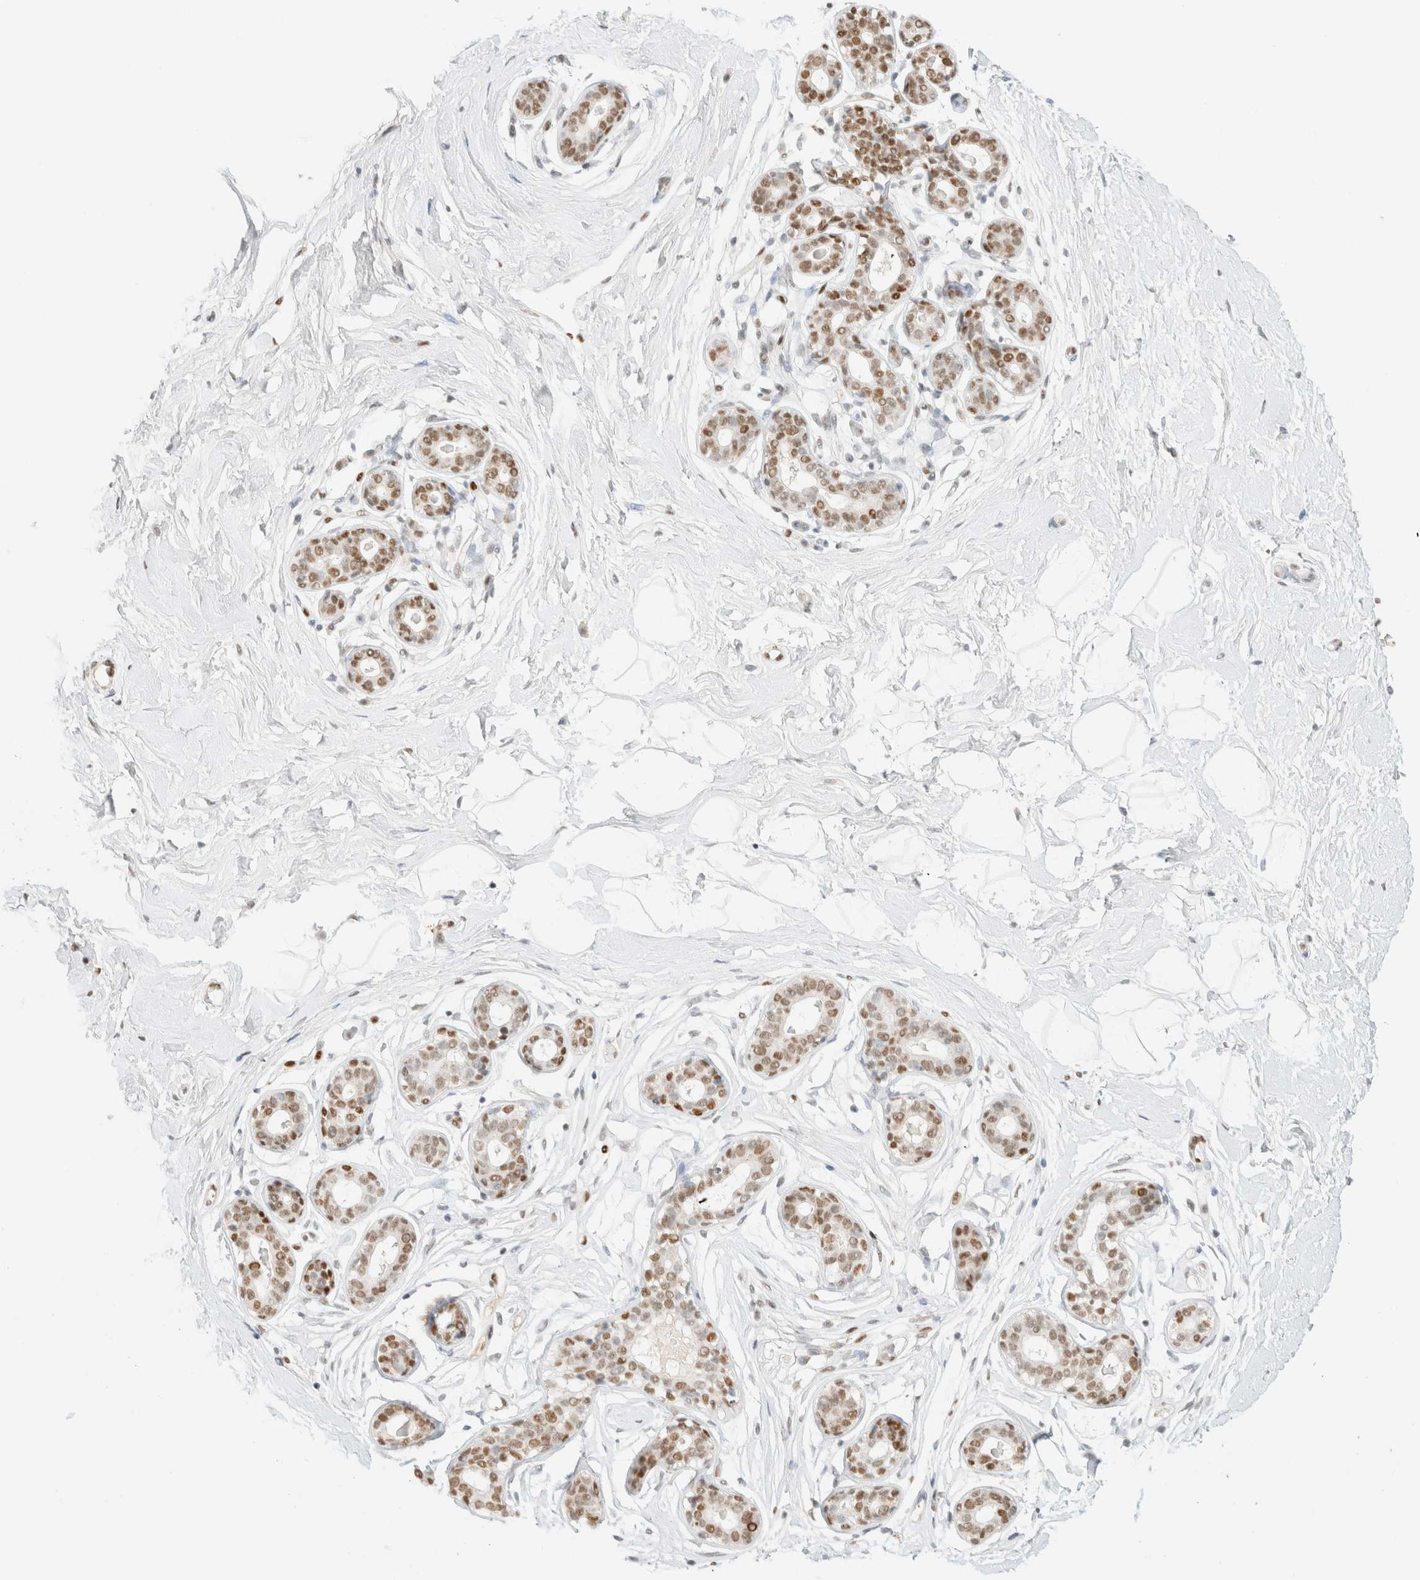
{"staining": {"intensity": "moderate", "quantity": ">75%", "location": "nuclear"}, "tissue": "breast", "cell_type": "Adipocytes", "image_type": "normal", "snomed": [{"axis": "morphology", "description": "Normal tissue, NOS"}, {"axis": "topography", "description": "Breast"}], "caption": "Protein expression by immunohistochemistry (IHC) displays moderate nuclear expression in approximately >75% of adipocytes in unremarkable breast. Immunohistochemistry (ihc) stains the protein of interest in brown and the nuclei are stained blue.", "gene": "DDB2", "patient": {"sex": "female", "age": 23}}